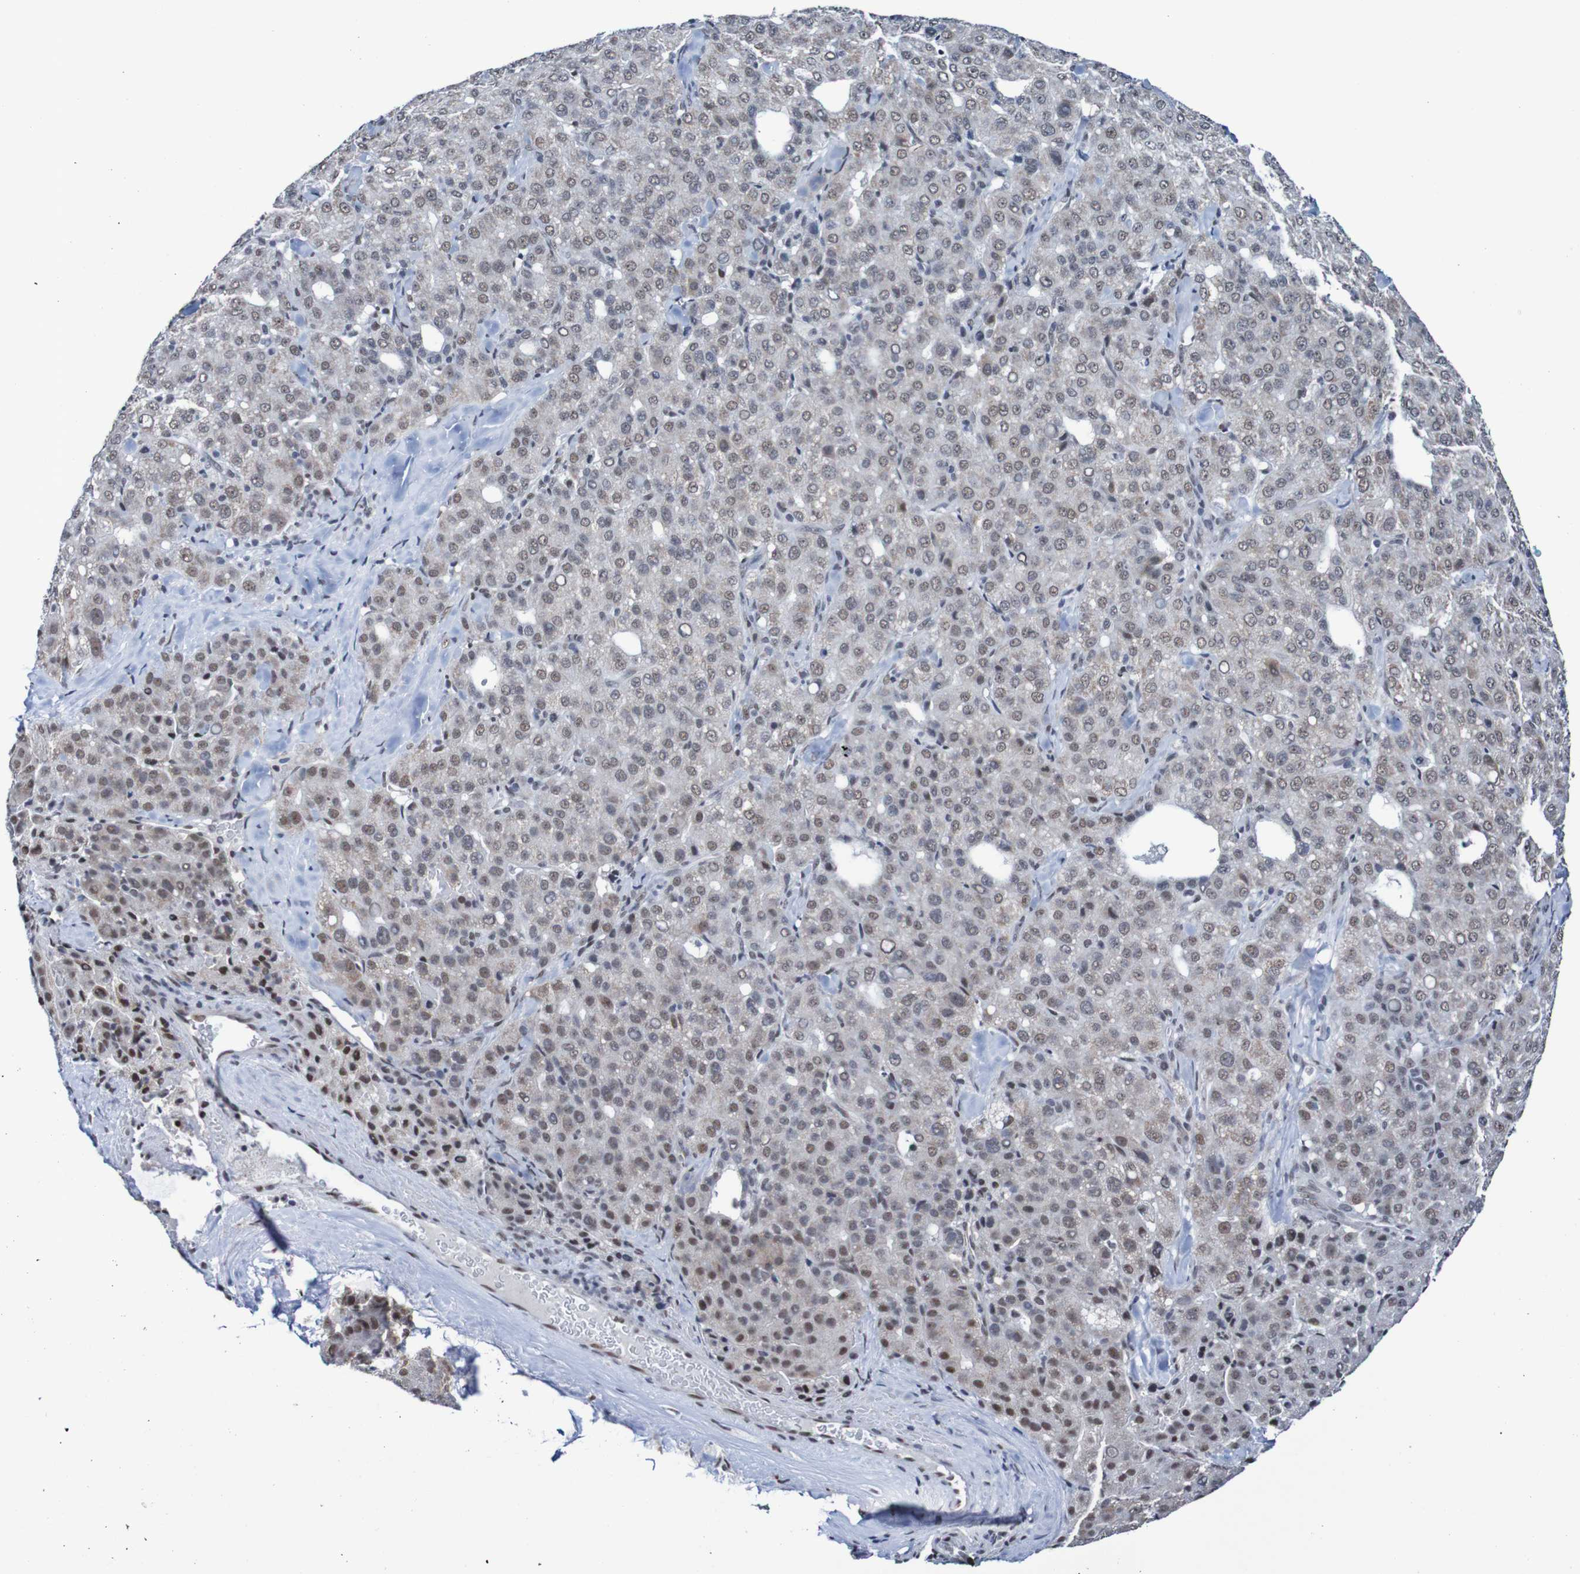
{"staining": {"intensity": "moderate", "quantity": "<25%", "location": "cytoplasmic/membranous,nuclear"}, "tissue": "liver cancer", "cell_type": "Tumor cells", "image_type": "cancer", "snomed": [{"axis": "morphology", "description": "Carcinoma, Hepatocellular, NOS"}, {"axis": "topography", "description": "Liver"}], "caption": "Protein expression analysis of liver cancer exhibits moderate cytoplasmic/membranous and nuclear positivity in approximately <25% of tumor cells.", "gene": "CDC5L", "patient": {"sex": "male", "age": 65}}